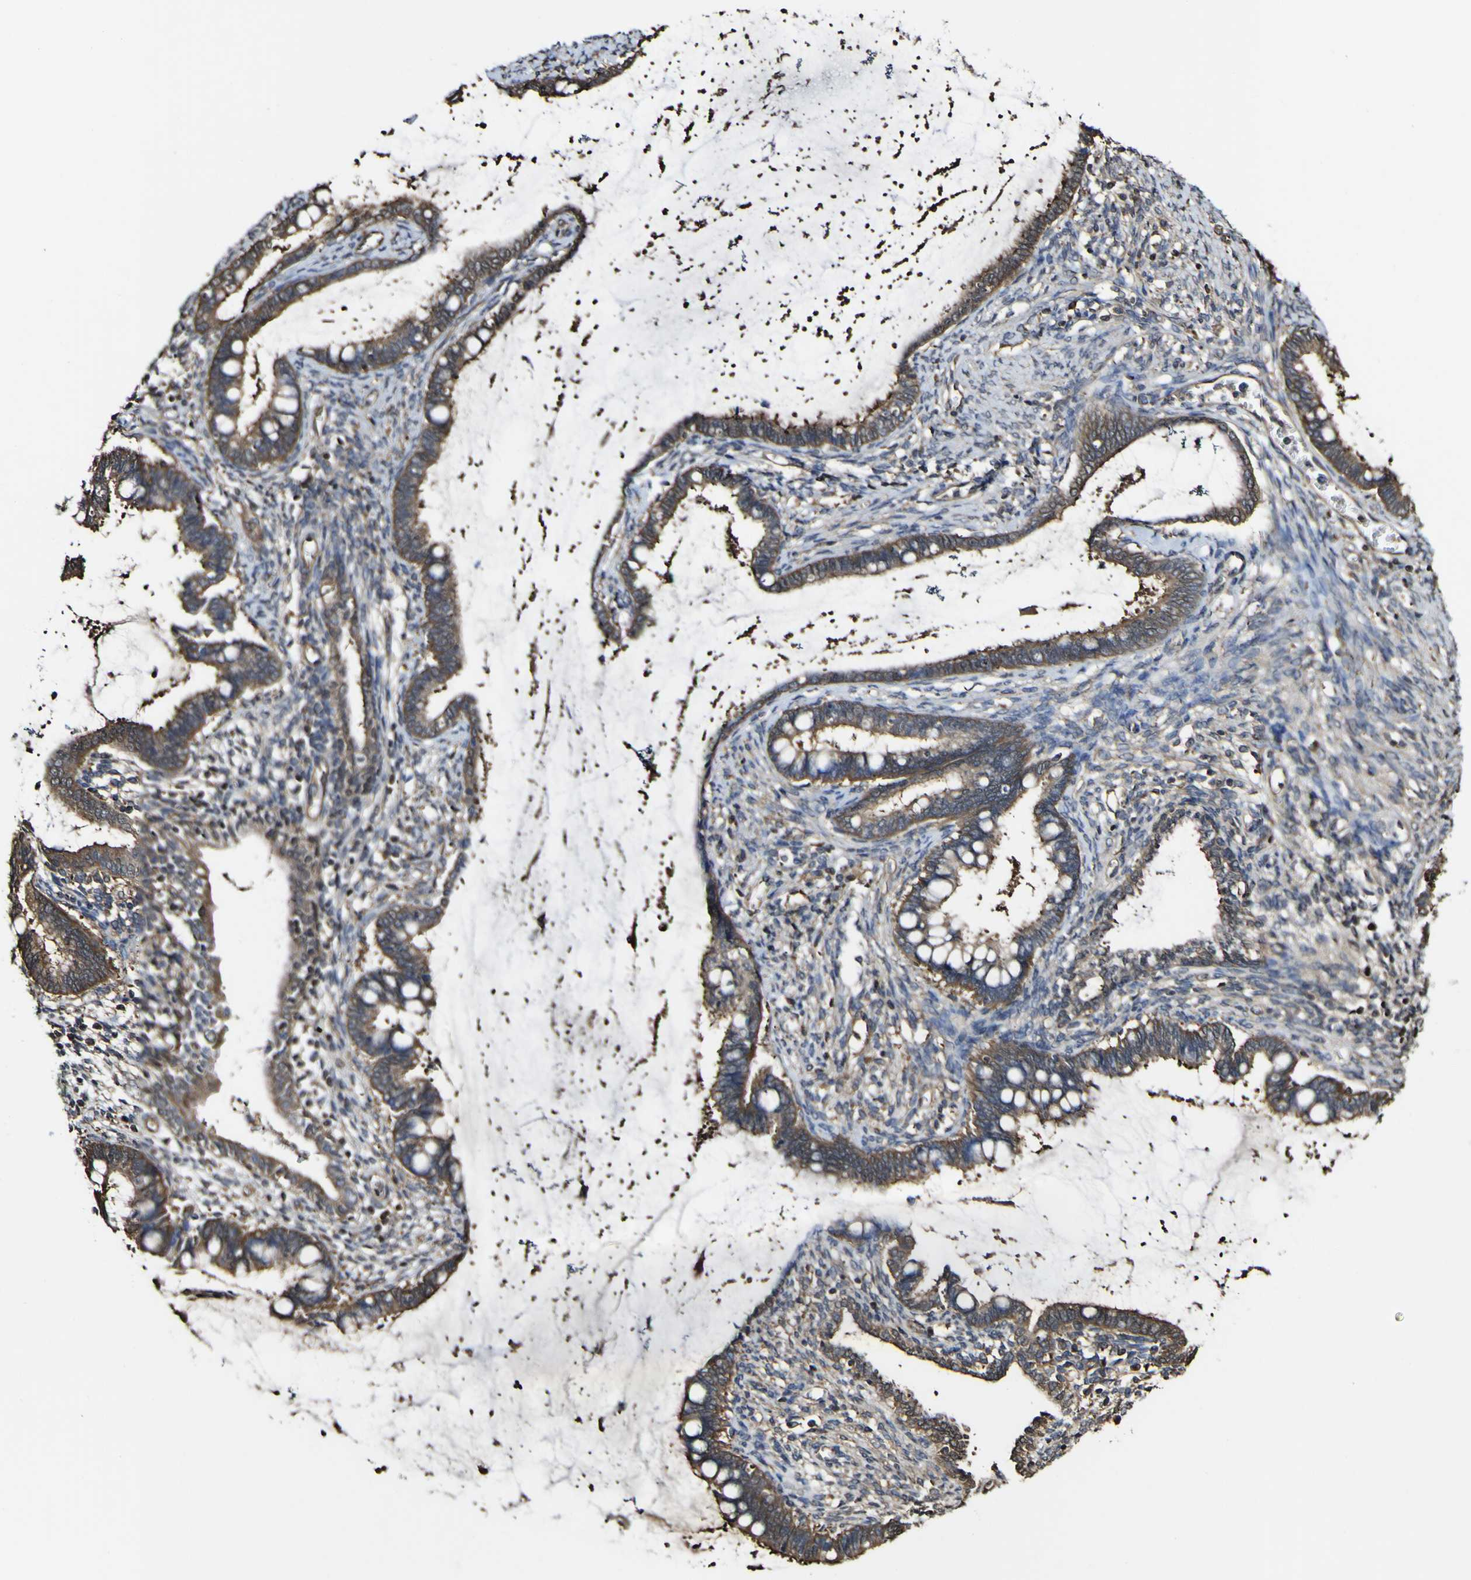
{"staining": {"intensity": "moderate", "quantity": ">75%", "location": "cytoplasmic/membranous"}, "tissue": "cervical cancer", "cell_type": "Tumor cells", "image_type": "cancer", "snomed": [{"axis": "morphology", "description": "Adenocarcinoma, NOS"}, {"axis": "topography", "description": "Cervix"}], "caption": "About >75% of tumor cells in human adenocarcinoma (cervical) exhibit moderate cytoplasmic/membranous protein positivity as visualized by brown immunohistochemical staining.", "gene": "PTPRR", "patient": {"sex": "female", "age": 44}}